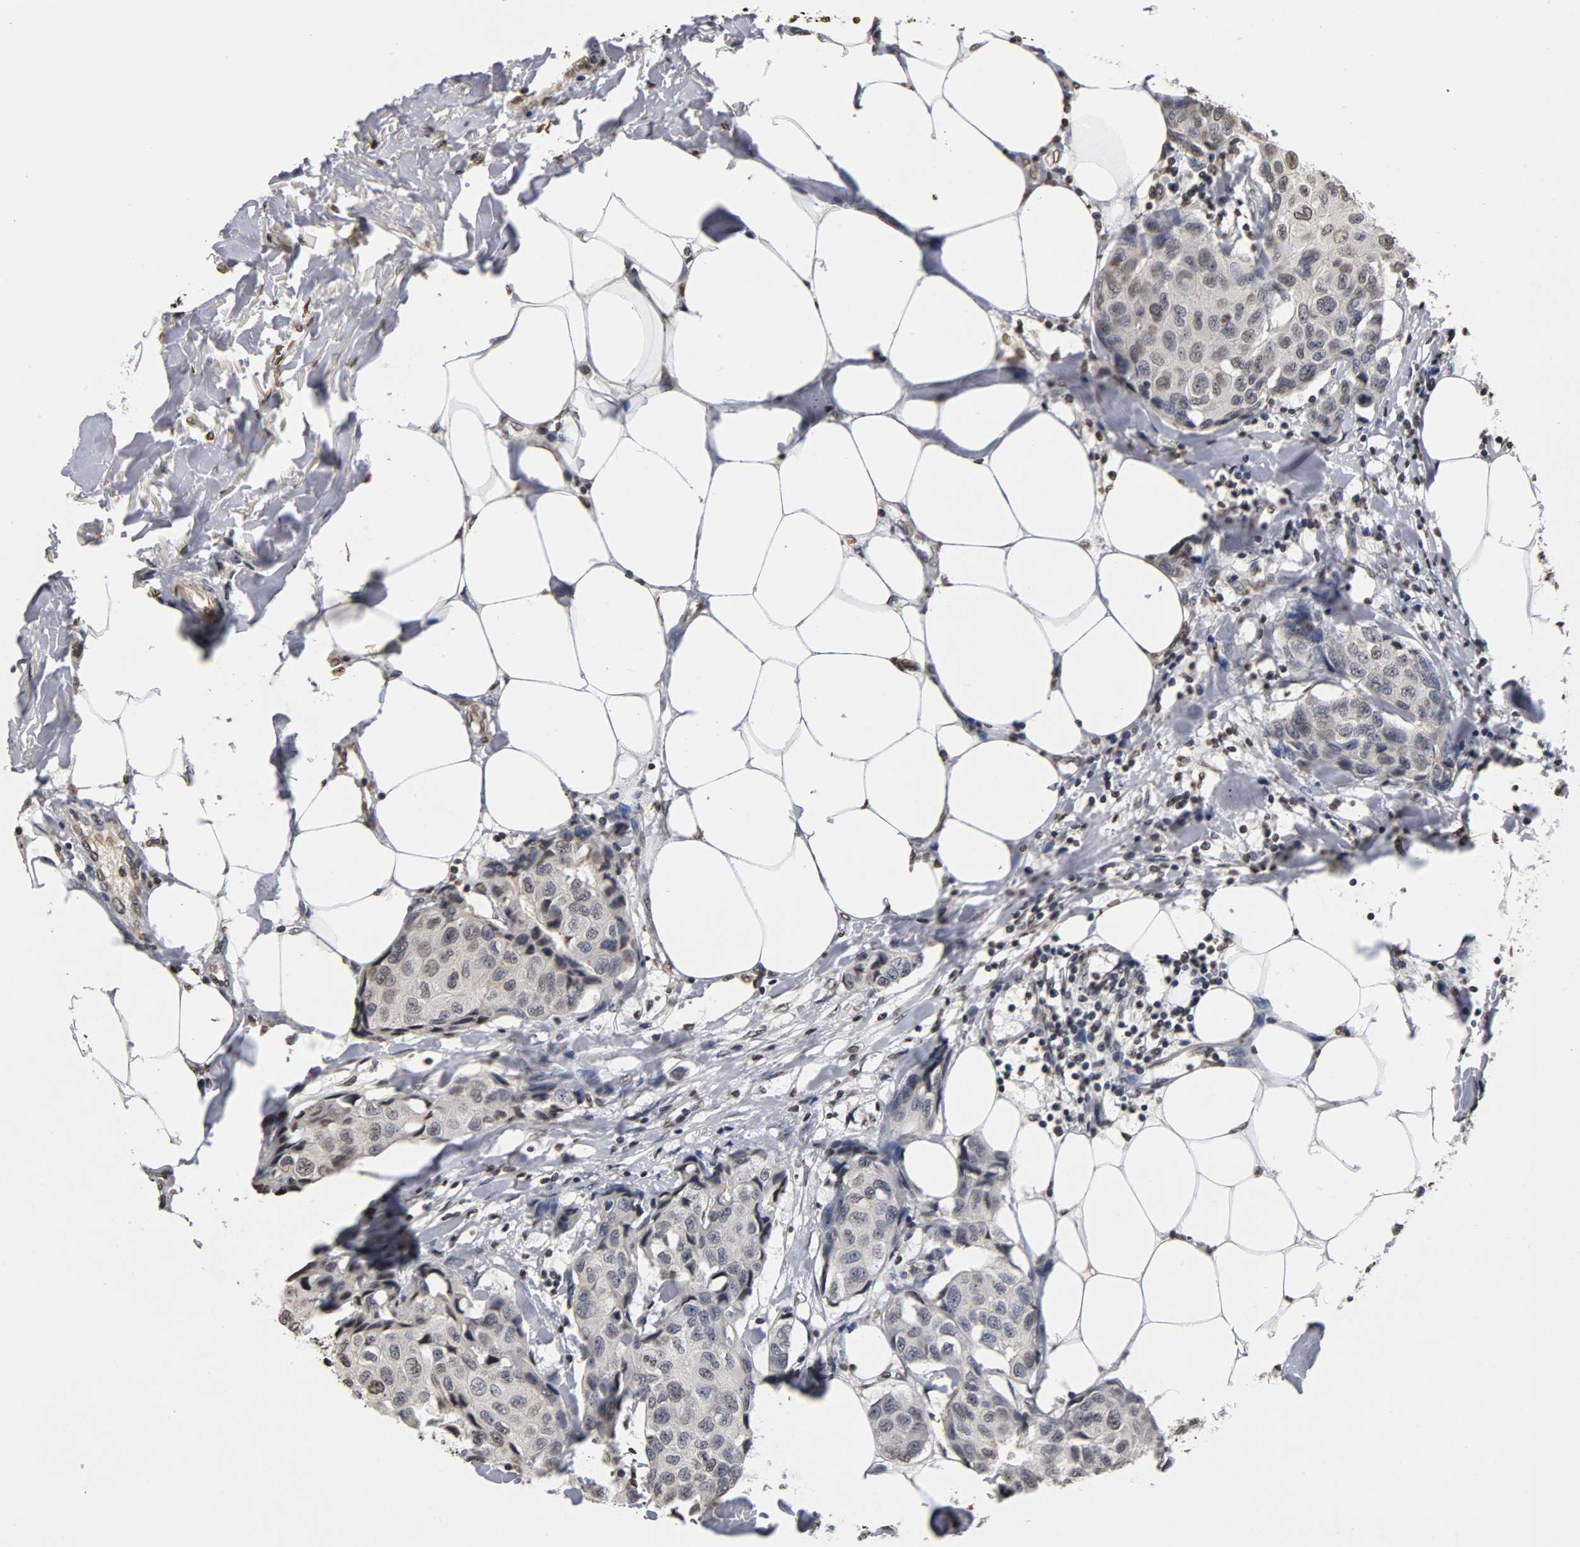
{"staining": {"intensity": "weak", "quantity": "<25%", "location": "nuclear"}, "tissue": "breast cancer", "cell_type": "Tumor cells", "image_type": "cancer", "snomed": [{"axis": "morphology", "description": "Duct carcinoma"}, {"axis": "topography", "description": "Breast"}], "caption": "Tumor cells are negative for brown protein staining in breast invasive ductal carcinoma.", "gene": "ERCC2", "patient": {"sex": "female", "age": 80}}